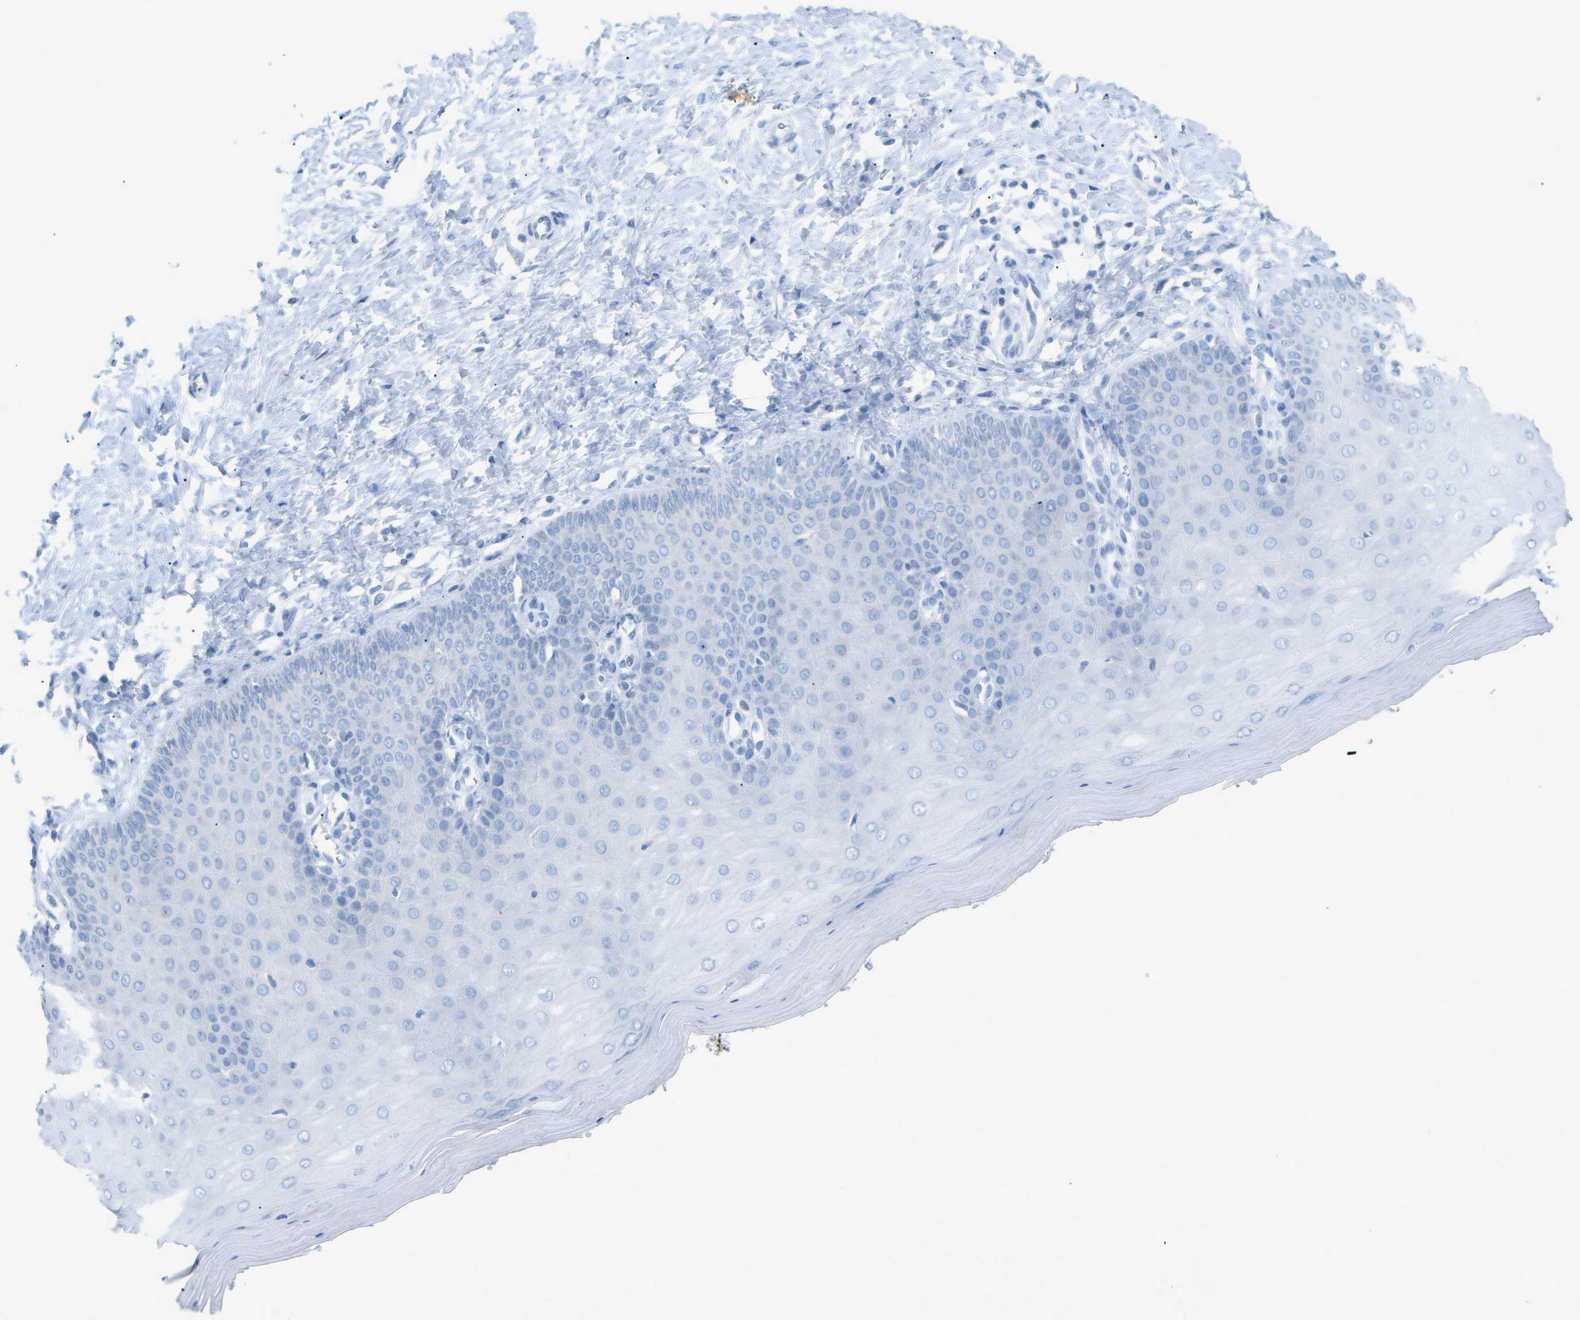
{"staining": {"intensity": "negative", "quantity": "none", "location": "none"}, "tissue": "cervix", "cell_type": "Glandular cells", "image_type": "normal", "snomed": [{"axis": "morphology", "description": "Normal tissue, NOS"}, {"axis": "topography", "description": "Cervix"}], "caption": "Immunohistochemical staining of unremarkable cervix displays no significant expression in glandular cells. (DAB immunohistochemistry visualized using brightfield microscopy, high magnification).", "gene": "HBG2", "patient": {"sex": "female", "age": 55}}